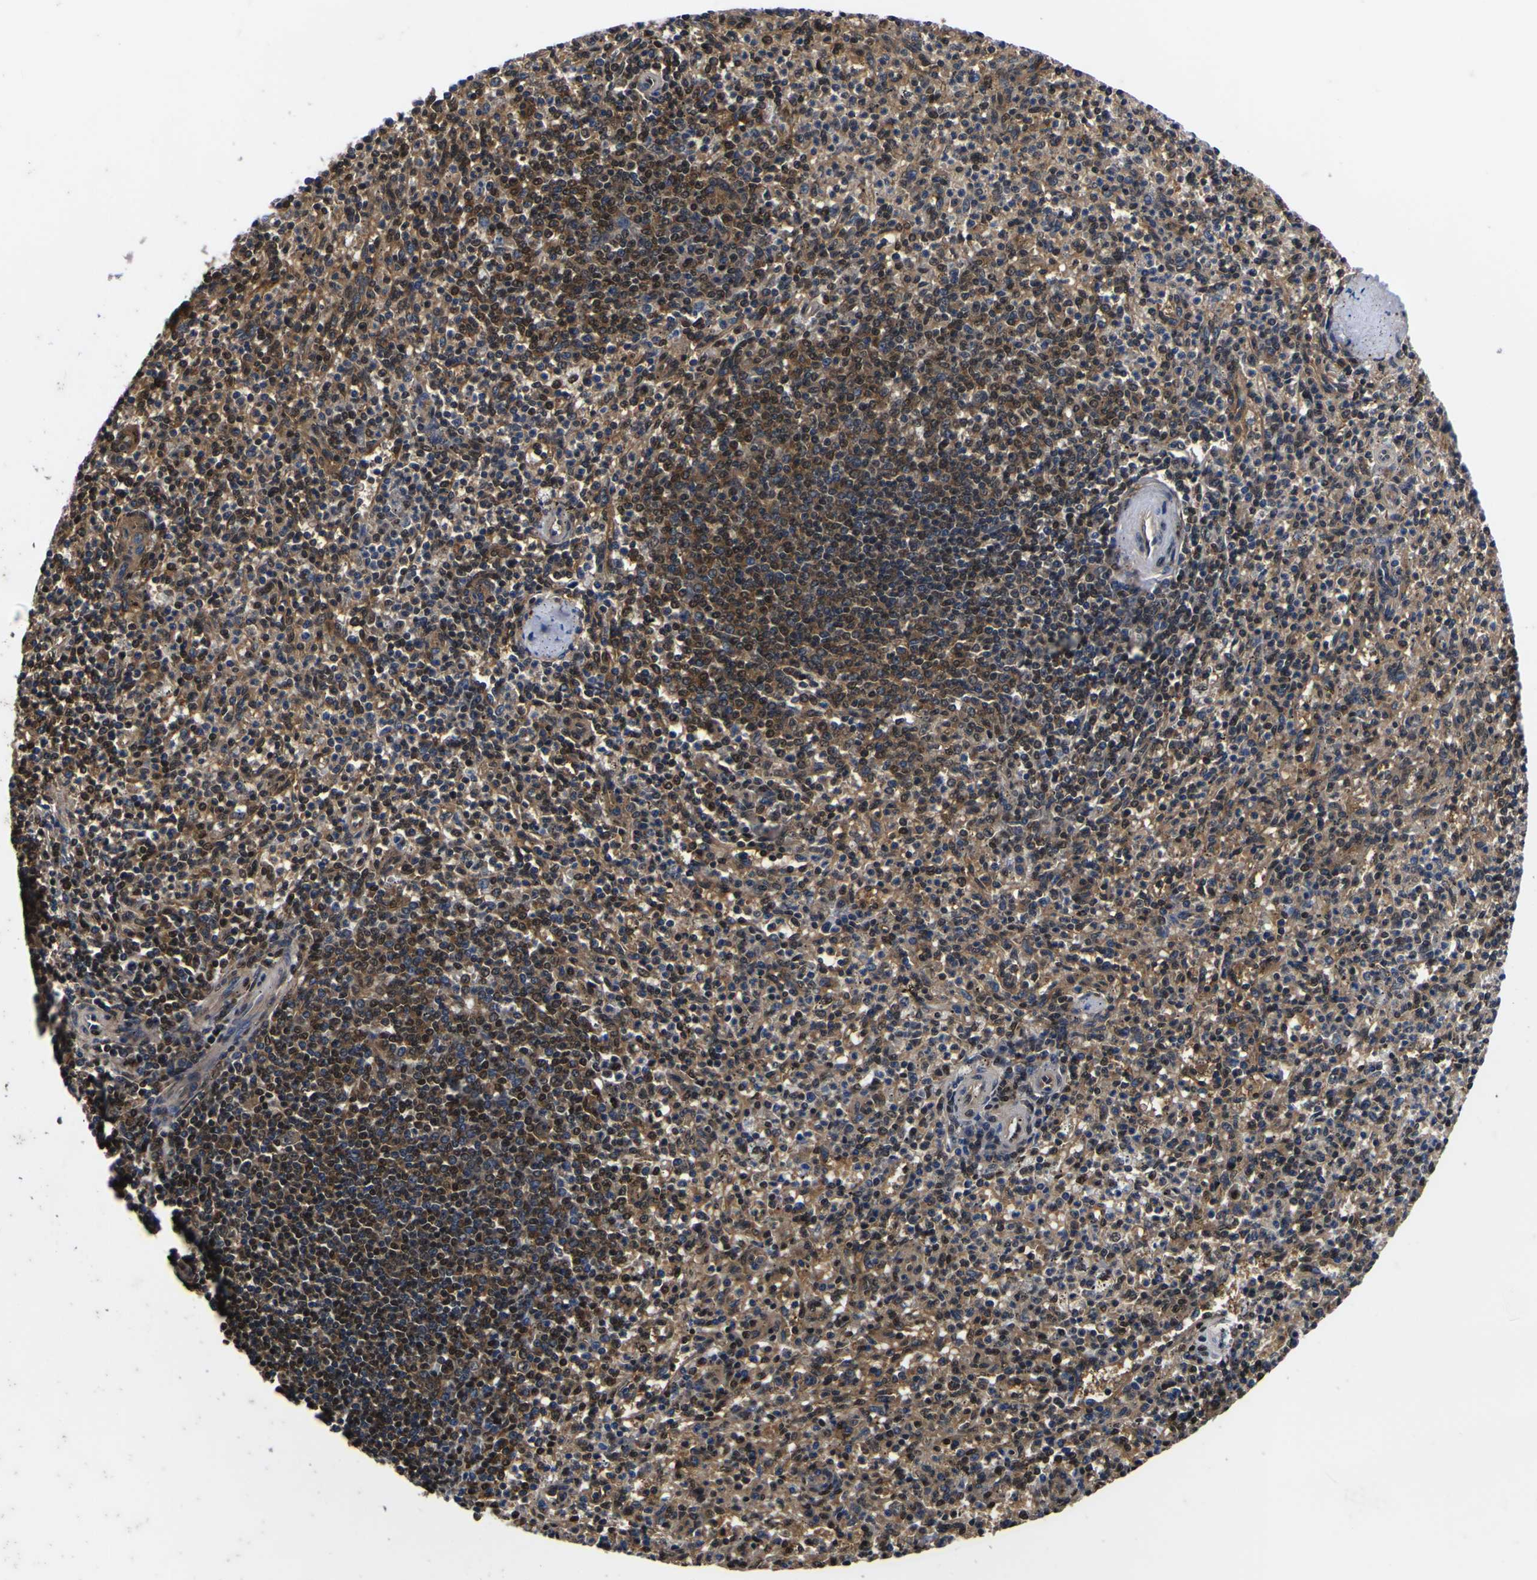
{"staining": {"intensity": "moderate", "quantity": "25%-75%", "location": "cytoplasmic/membranous"}, "tissue": "spleen", "cell_type": "Cells in red pulp", "image_type": "normal", "snomed": [{"axis": "morphology", "description": "Normal tissue, NOS"}, {"axis": "topography", "description": "Spleen"}], "caption": "Benign spleen reveals moderate cytoplasmic/membranous expression in about 25%-75% of cells in red pulp The staining was performed using DAB, with brown indicating positive protein expression. Nuclei are stained blue with hematoxylin..", "gene": "FAM110B", "patient": {"sex": "male", "age": 72}}